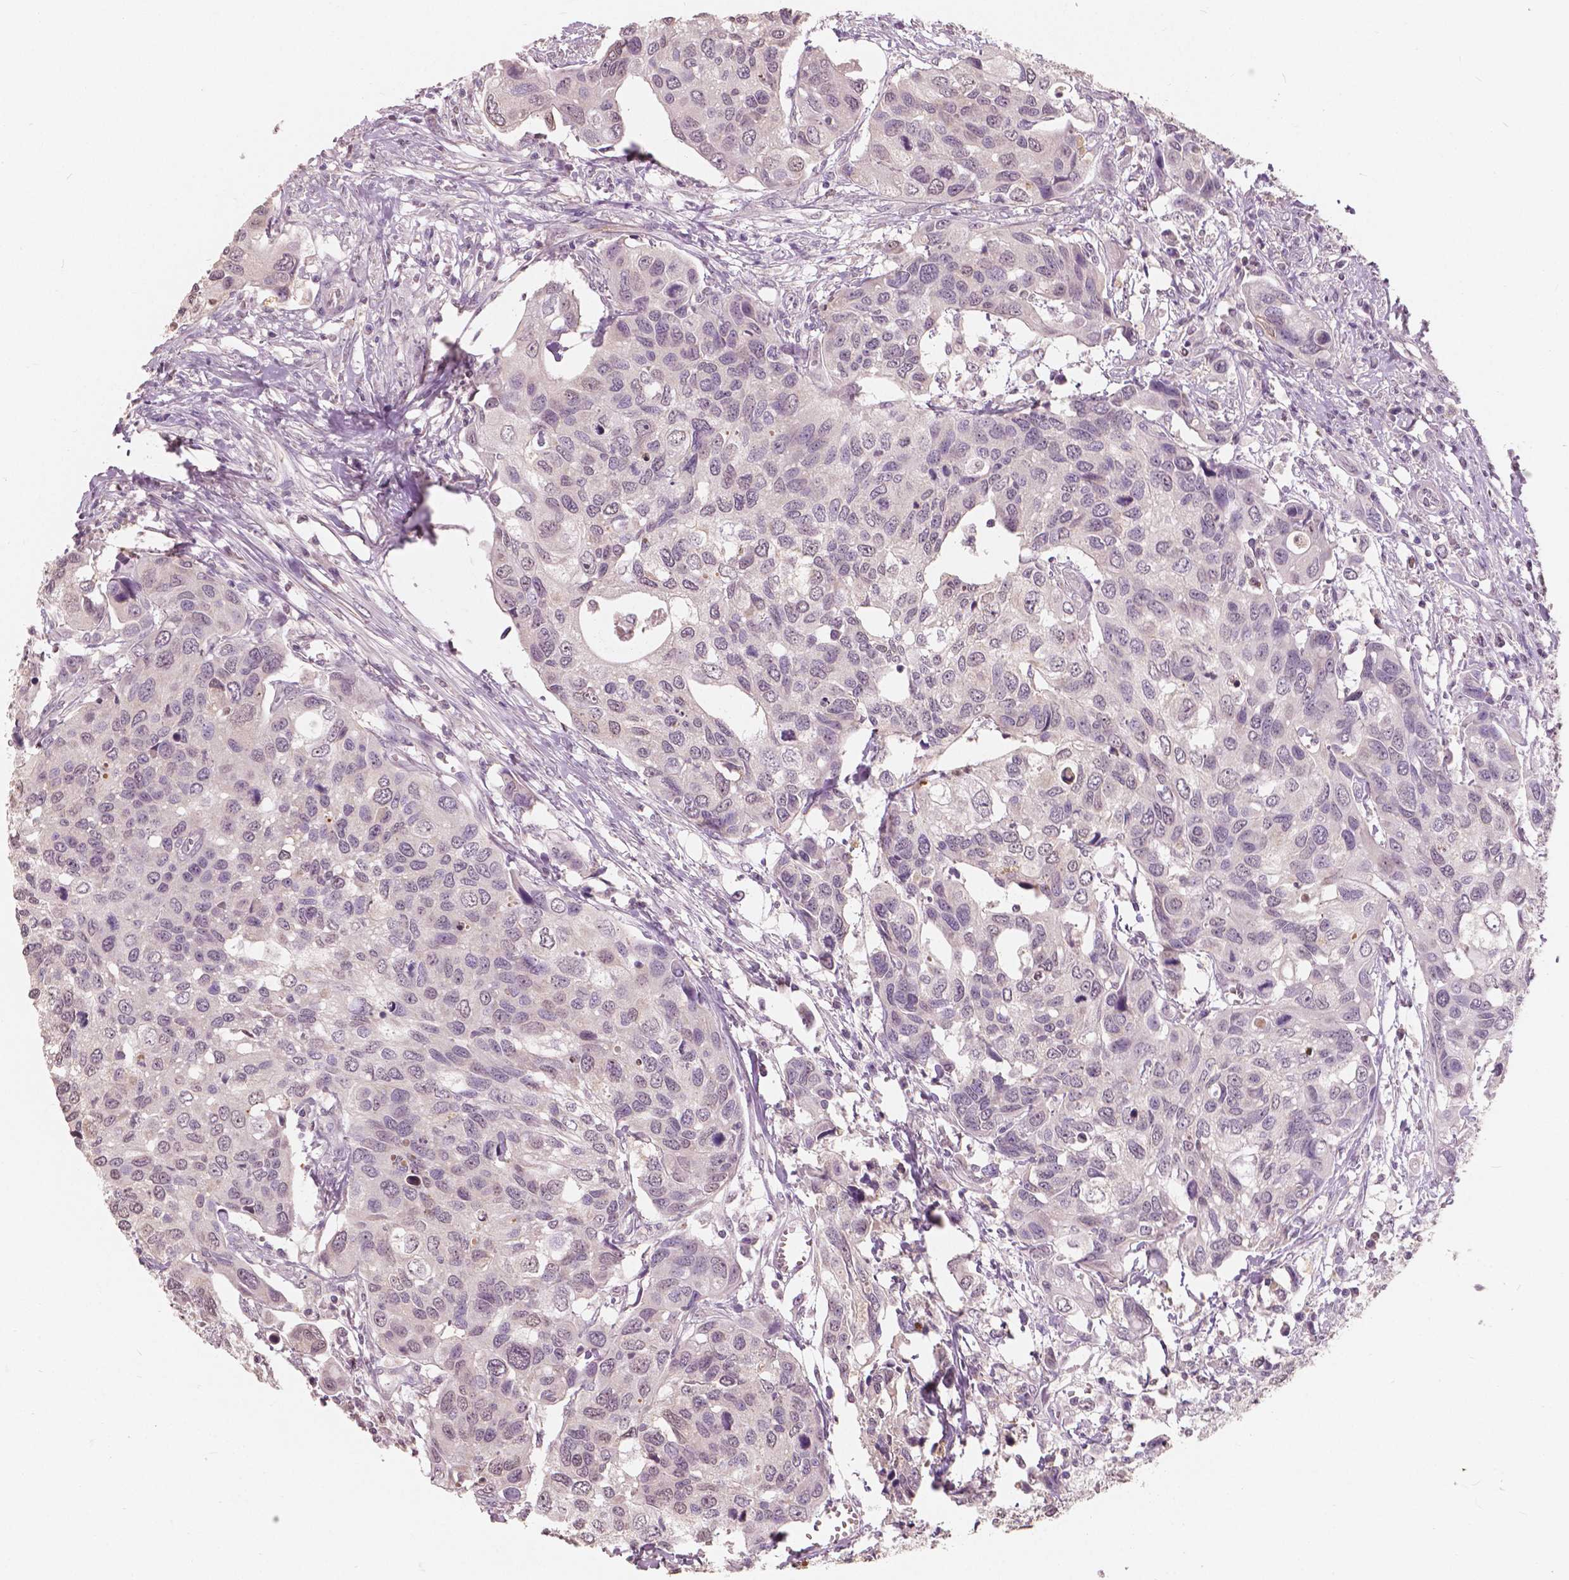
{"staining": {"intensity": "negative", "quantity": "none", "location": "none"}, "tissue": "urothelial cancer", "cell_type": "Tumor cells", "image_type": "cancer", "snomed": [{"axis": "morphology", "description": "Urothelial carcinoma, High grade"}, {"axis": "topography", "description": "Urinary bladder"}], "caption": "There is no significant staining in tumor cells of urothelial cancer. Nuclei are stained in blue.", "gene": "SAT2", "patient": {"sex": "male", "age": 60}}